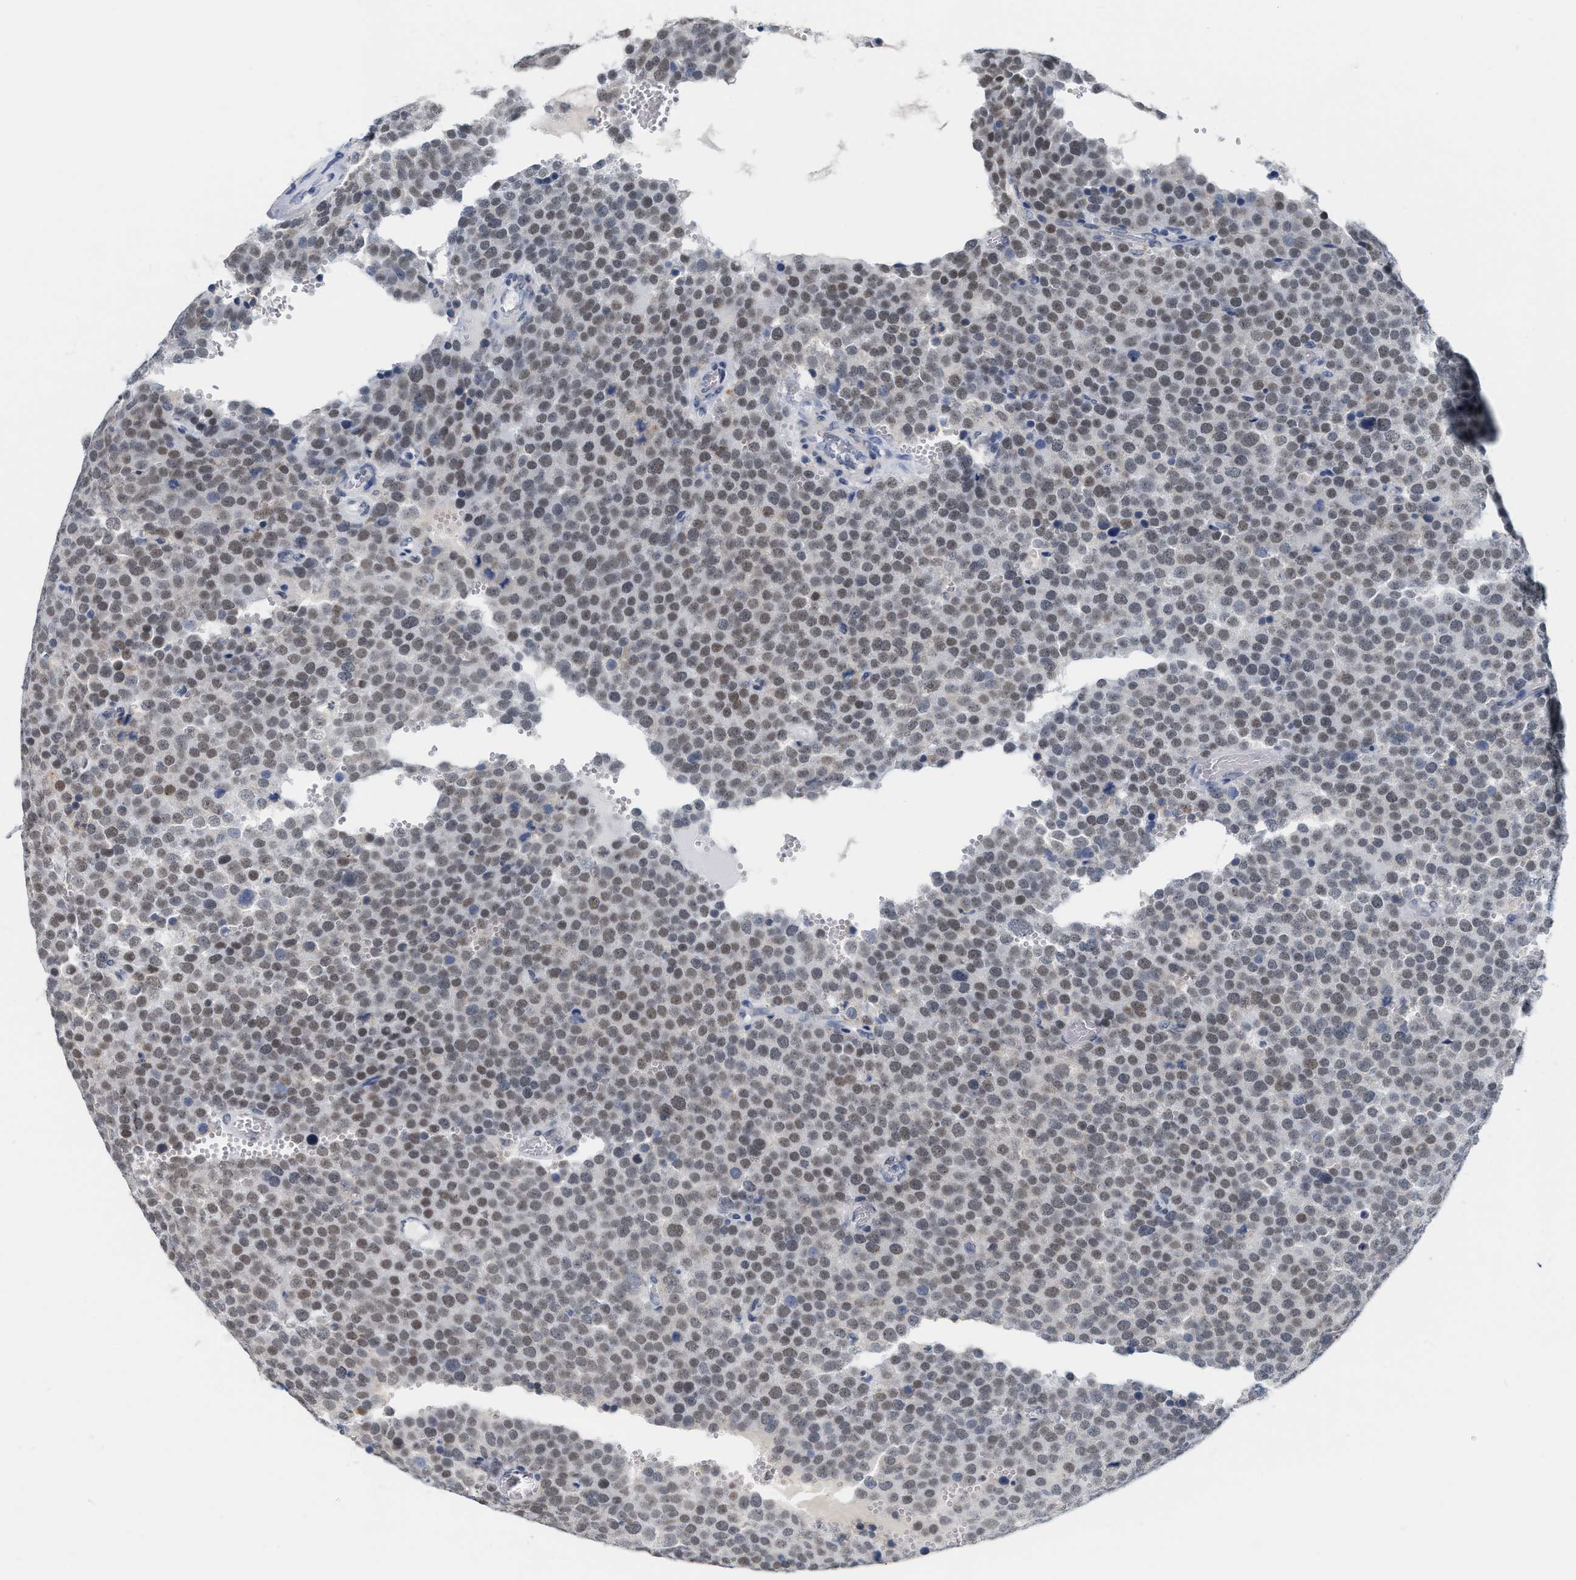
{"staining": {"intensity": "moderate", "quantity": ">75%", "location": "nuclear"}, "tissue": "testis cancer", "cell_type": "Tumor cells", "image_type": "cancer", "snomed": [{"axis": "morphology", "description": "Normal tissue, NOS"}, {"axis": "morphology", "description": "Seminoma, NOS"}, {"axis": "topography", "description": "Testis"}], "caption": "IHC (DAB) staining of testis cancer (seminoma) demonstrates moderate nuclear protein staining in about >75% of tumor cells.", "gene": "XIRP1", "patient": {"sex": "male", "age": 71}}